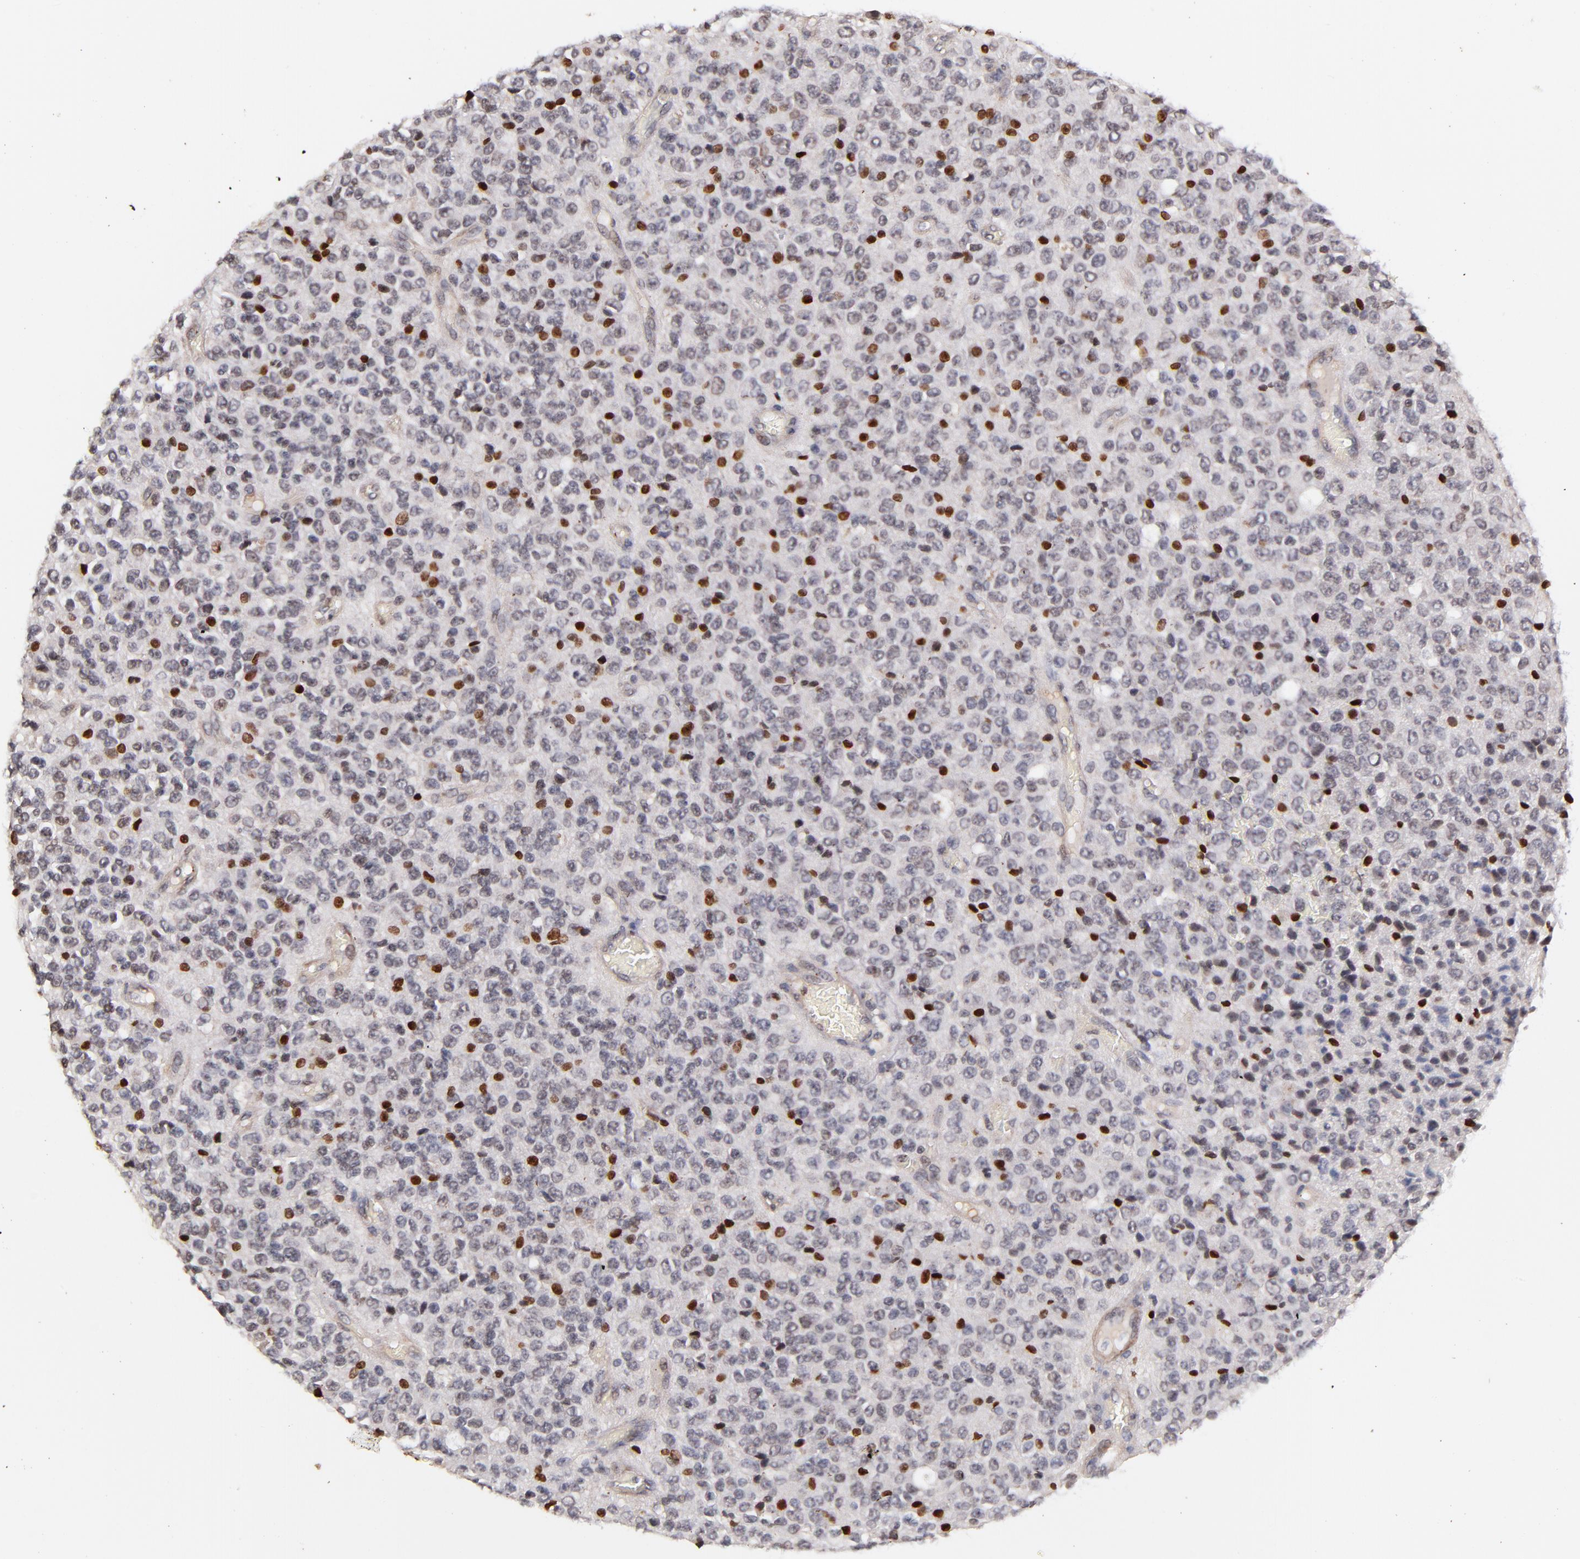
{"staining": {"intensity": "strong", "quantity": "<25%", "location": "cytoplasmic/membranous,nuclear"}, "tissue": "glioma", "cell_type": "Tumor cells", "image_type": "cancer", "snomed": [{"axis": "morphology", "description": "Glioma, malignant, High grade"}, {"axis": "topography", "description": "pancreas cauda"}], "caption": "Tumor cells demonstrate medium levels of strong cytoplasmic/membranous and nuclear positivity in approximately <25% of cells in malignant glioma (high-grade).", "gene": "ZFP92", "patient": {"sex": "male", "age": 60}}